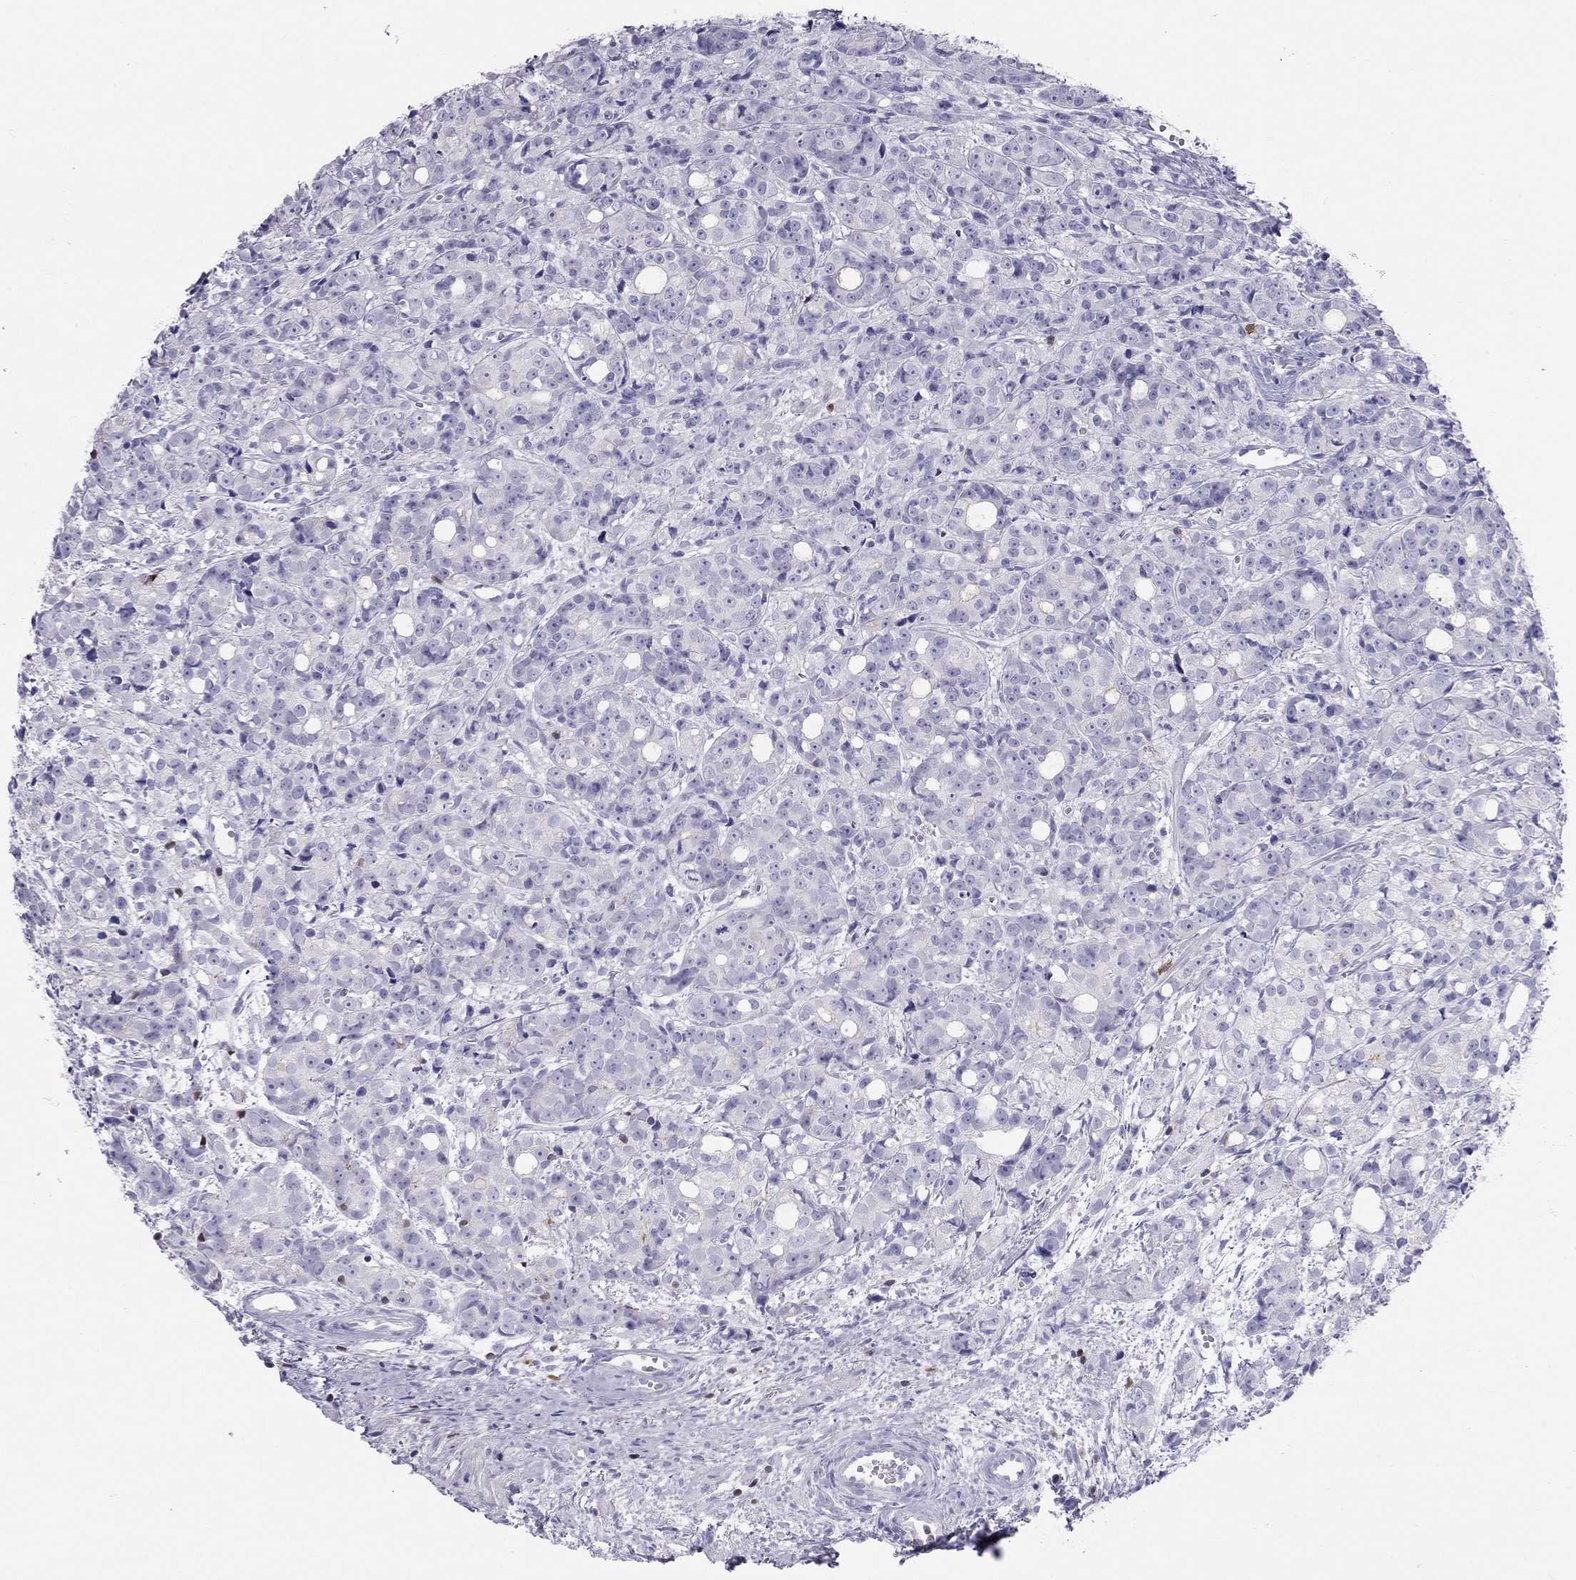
{"staining": {"intensity": "negative", "quantity": "none", "location": "none"}, "tissue": "prostate cancer", "cell_type": "Tumor cells", "image_type": "cancer", "snomed": [{"axis": "morphology", "description": "Adenocarcinoma, Medium grade"}, {"axis": "topography", "description": "Prostate"}], "caption": "Immunohistochemistry histopathology image of neoplastic tissue: prostate cancer (adenocarcinoma (medium-grade)) stained with DAB reveals no significant protein positivity in tumor cells.", "gene": "SH2D2A", "patient": {"sex": "male", "age": 74}}